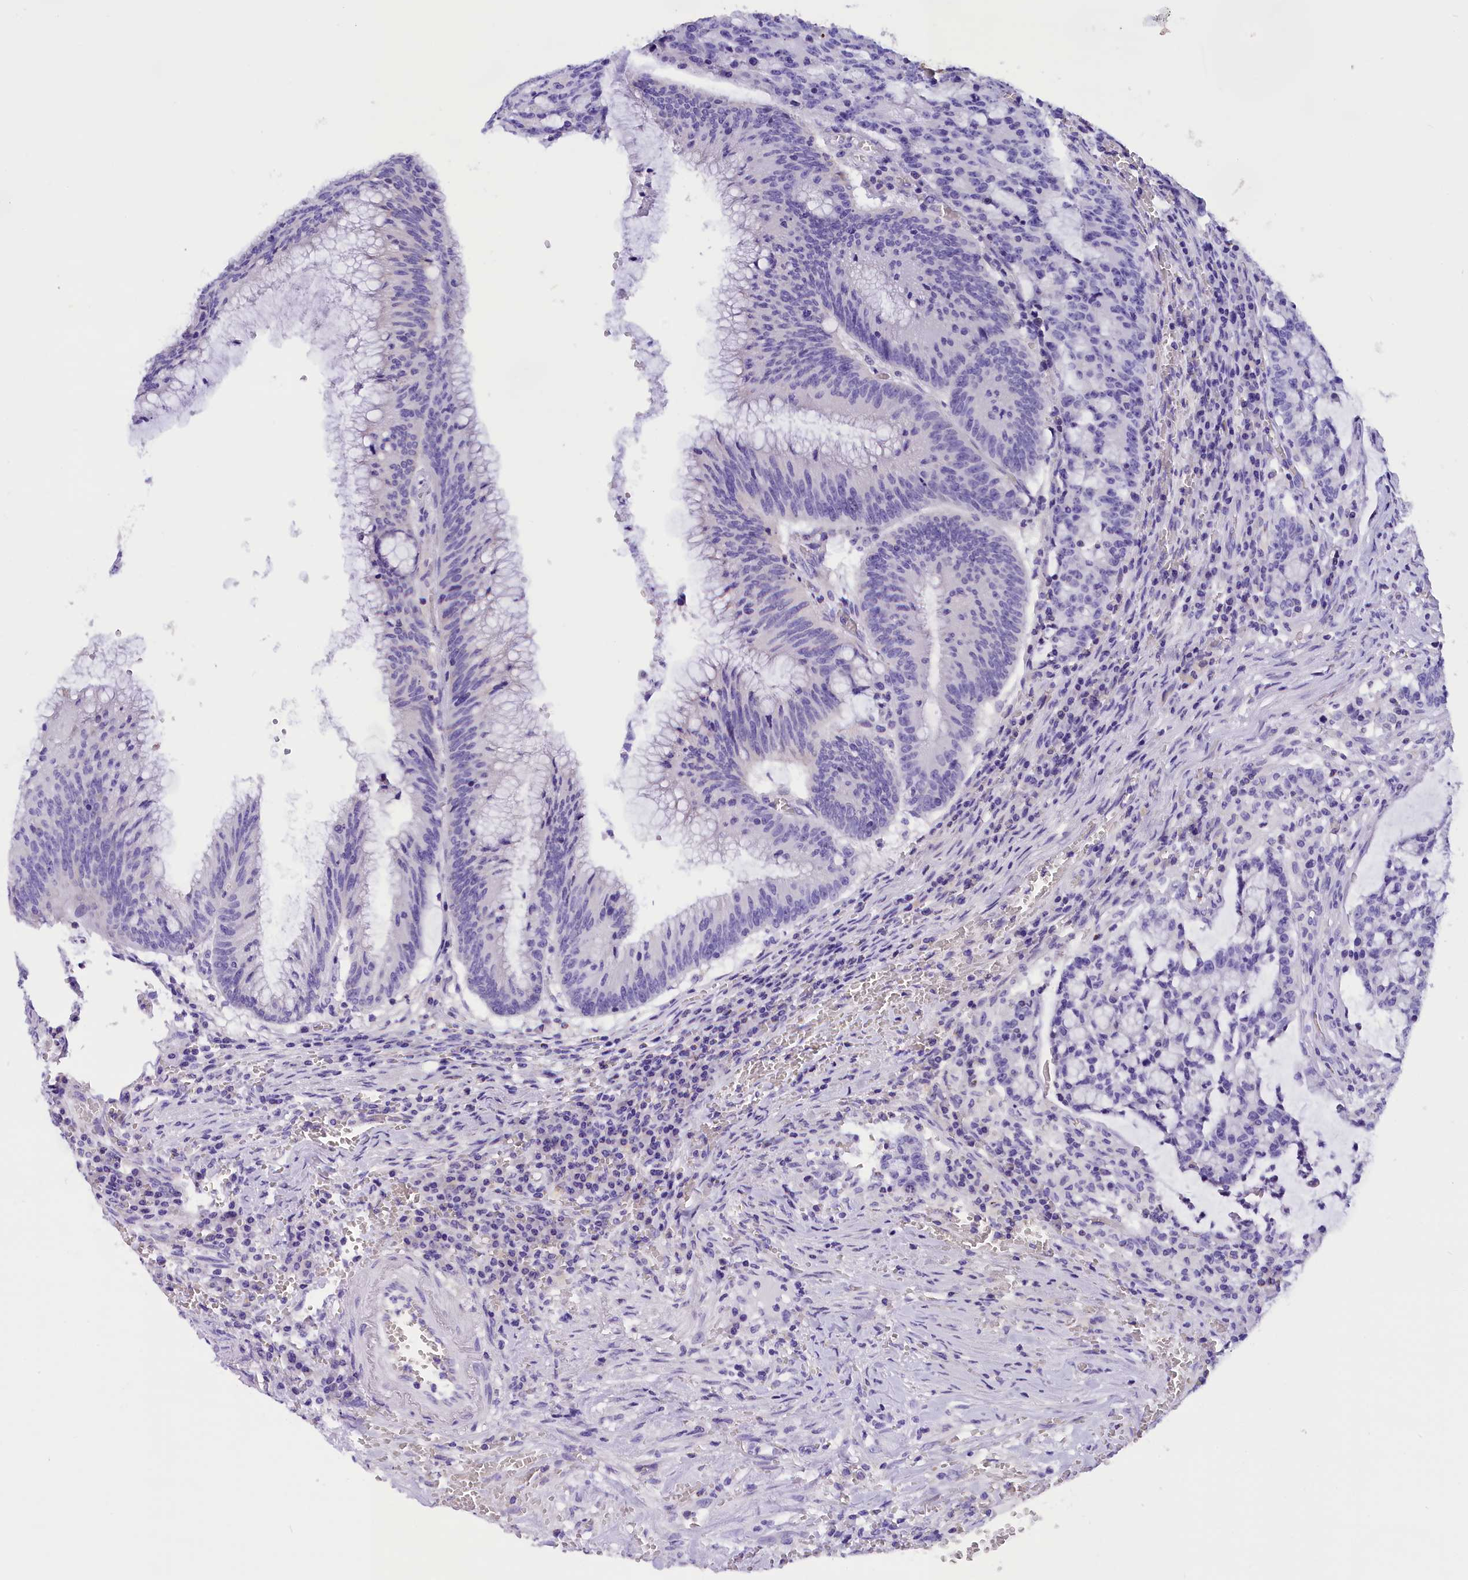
{"staining": {"intensity": "negative", "quantity": "none", "location": "none"}, "tissue": "colorectal cancer", "cell_type": "Tumor cells", "image_type": "cancer", "snomed": [{"axis": "morphology", "description": "Adenocarcinoma, NOS"}, {"axis": "topography", "description": "Rectum"}], "caption": "Colorectal adenocarcinoma stained for a protein using IHC demonstrates no staining tumor cells.", "gene": "ABAT", "patient": {"sex": "female", "age": 77}}